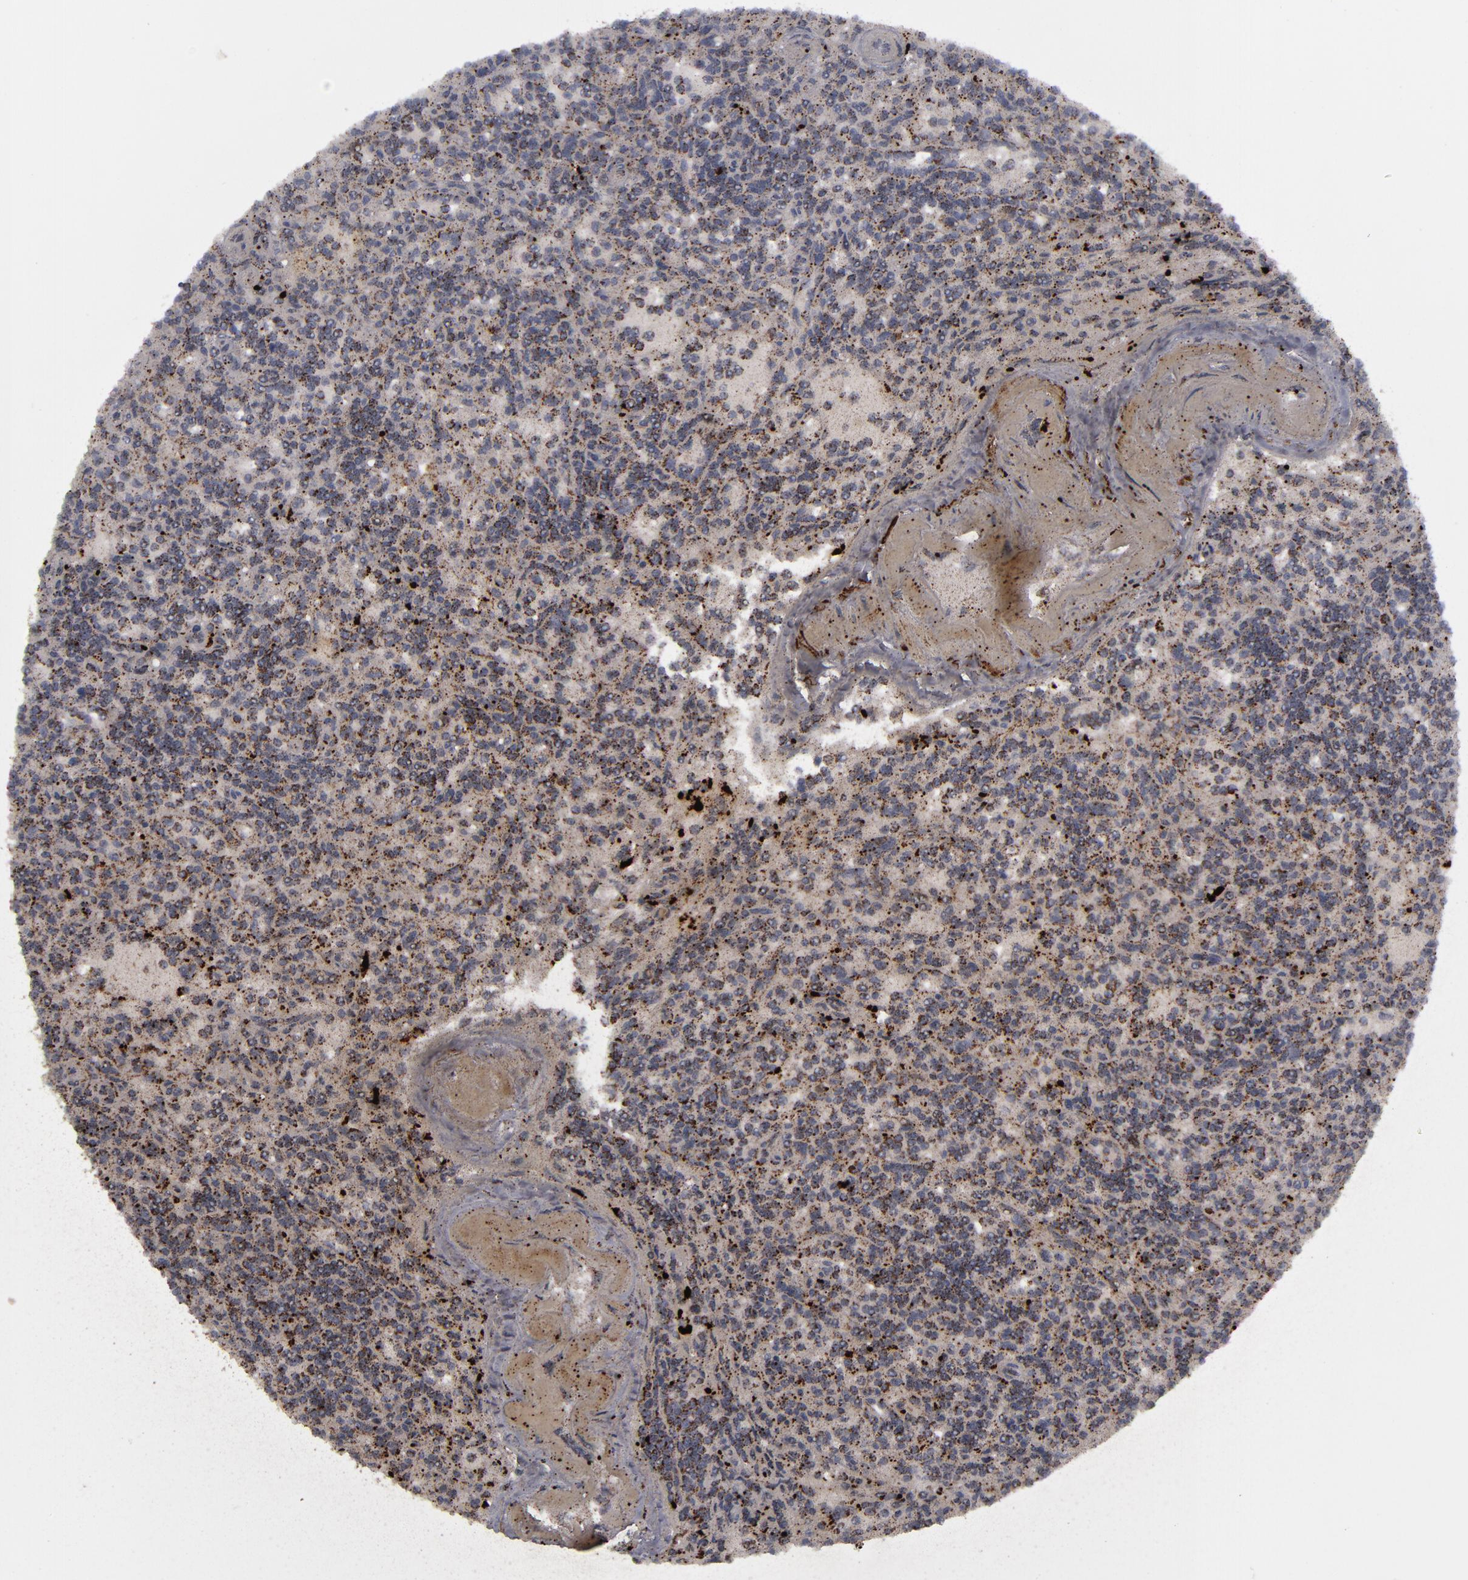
{"staining": {"intensity": "strong", "quantity": ">75%", "location": "cytoplasmic/membranous"}, "tissue": "lymphoma", "cell_type": "Tumor cells", "image_type": "cancer", "snomed": [{"axis": "morphology", "description": "Malignant lymphoma, non-Hodgkin's type, Low grade"}, {"axis": "topography", "description": "Spleen"}], "caption": "Immunohistochemistry staining of low-grade malignant lymphoma, non-Hodgkin's type, which reveals high levels of strong cytoplasmic/membranous expression in about >75% of tumor cells indicating strong cytoplasmic/membranous protein staining. The staining was performed using DAB (3,3'-diaminobenzidine) (brown) for protein detection and nuclei were counterstained in hematoxylin (blue).", "gene": "MYOM2", "patient": {"sex": "male", "age": 73}}